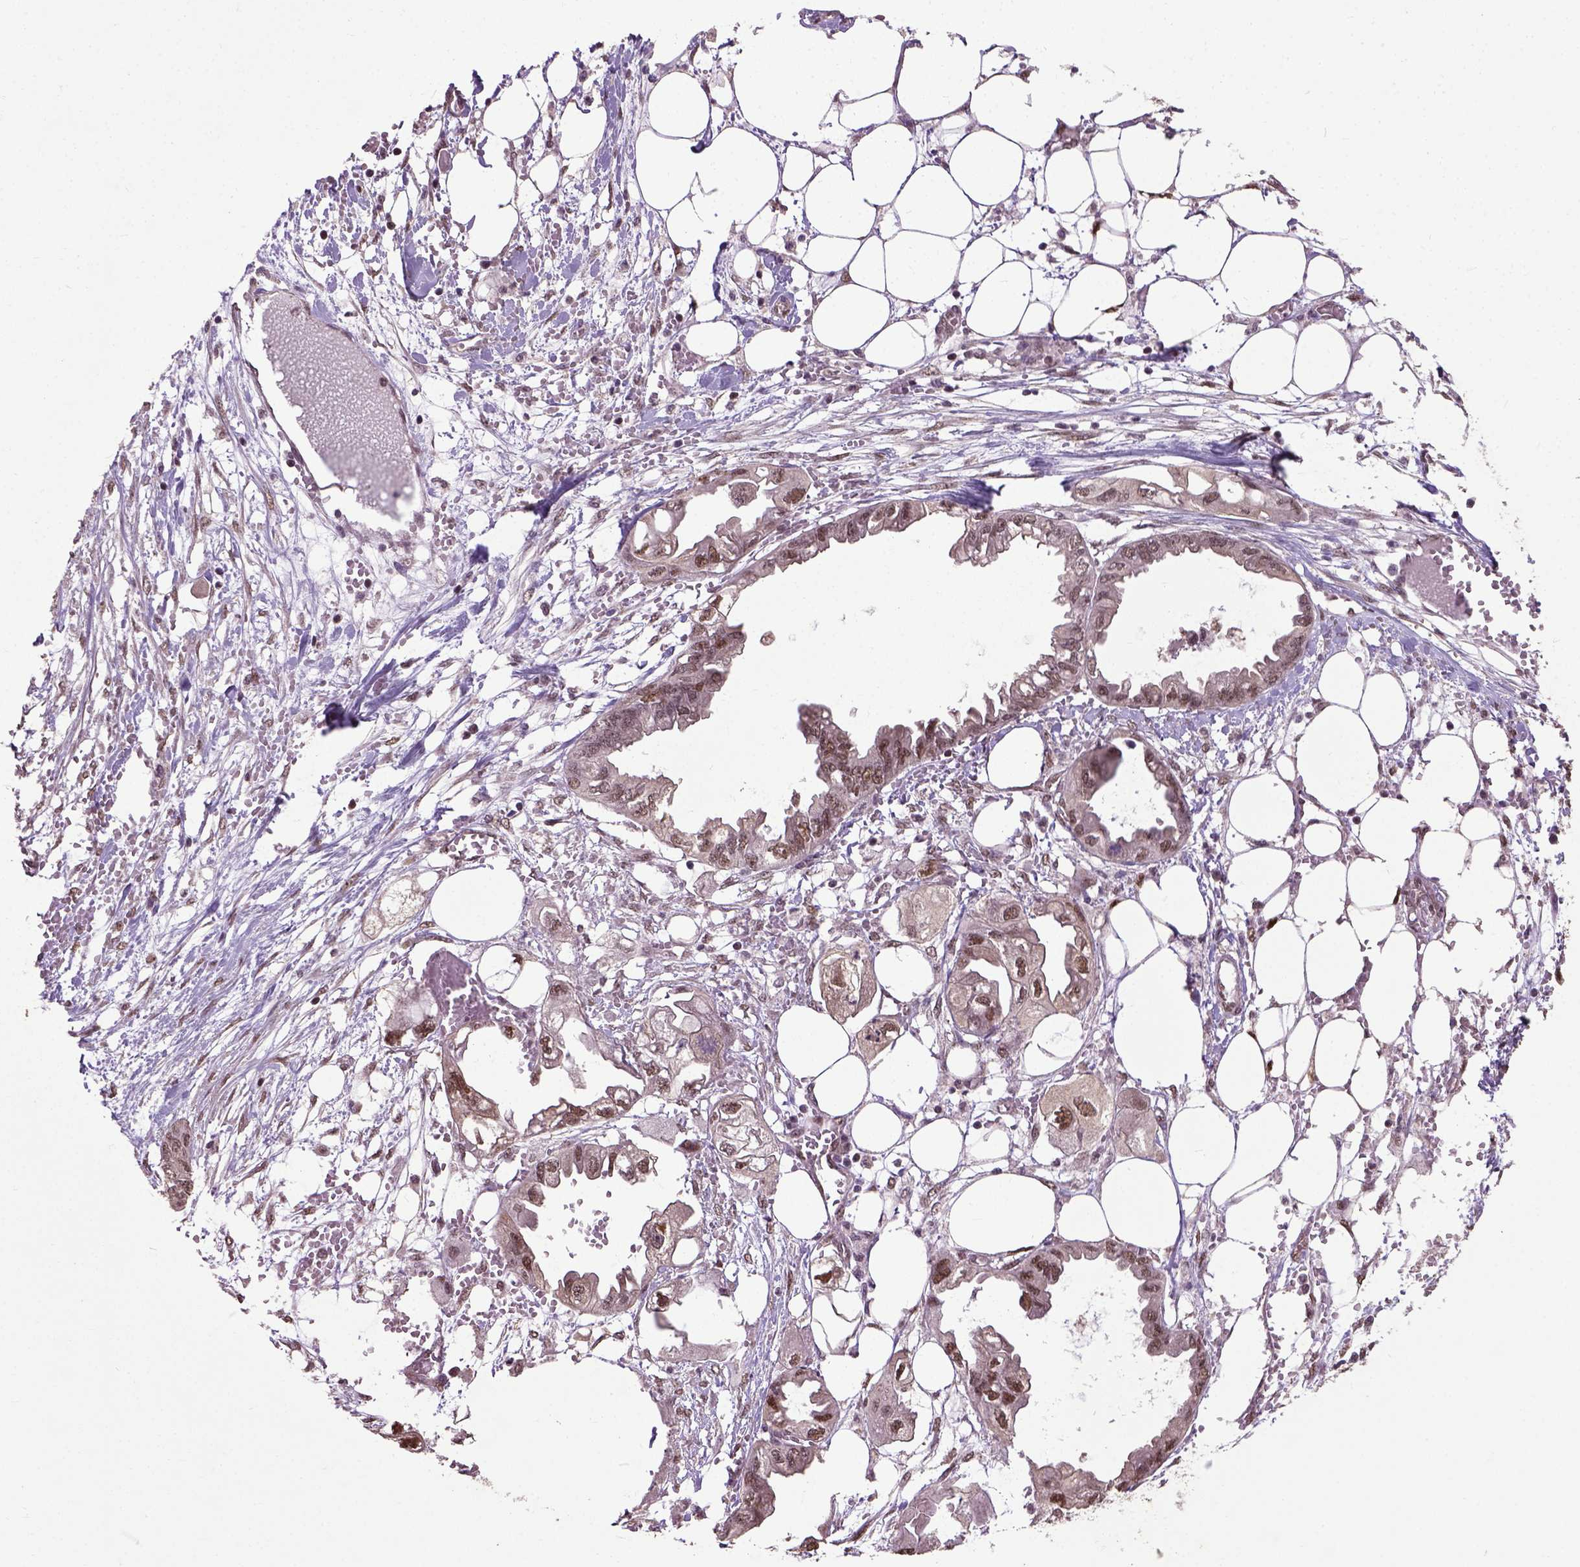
{"staining": {"intensity": "moderate", "quantity": ">75%", "location": "nuclear"}, "tissue": "endometrial cancer", "cell_type": "Tumor cells", "image_type": "cancer", "snomed": [{"axis": "morphology", "description": "Adenocarcinoma, NOS"}, {"axis": "morphology", "description": "Adenocarcinoma, metastatic, NOS"}, {"axis": "topography", "description": "Adipose tissue"}, {"axis": "topography", "description": "Endometrium"}], "caption": "Immunohistochemistry (IHC) staining of endometrial cancer (metastatic adenocarcinoma), which exhibits medium levels of moderate nuclear positivity in approximately >75% of tumor cells indicating moderate nuclear protein expression. The staining was performed using DAB (brown) for protein detection and nuclei were counterstained in hematoxylin (blue).", "gene": "UBA3", "patient": {"sex": "female", "age": 67}}